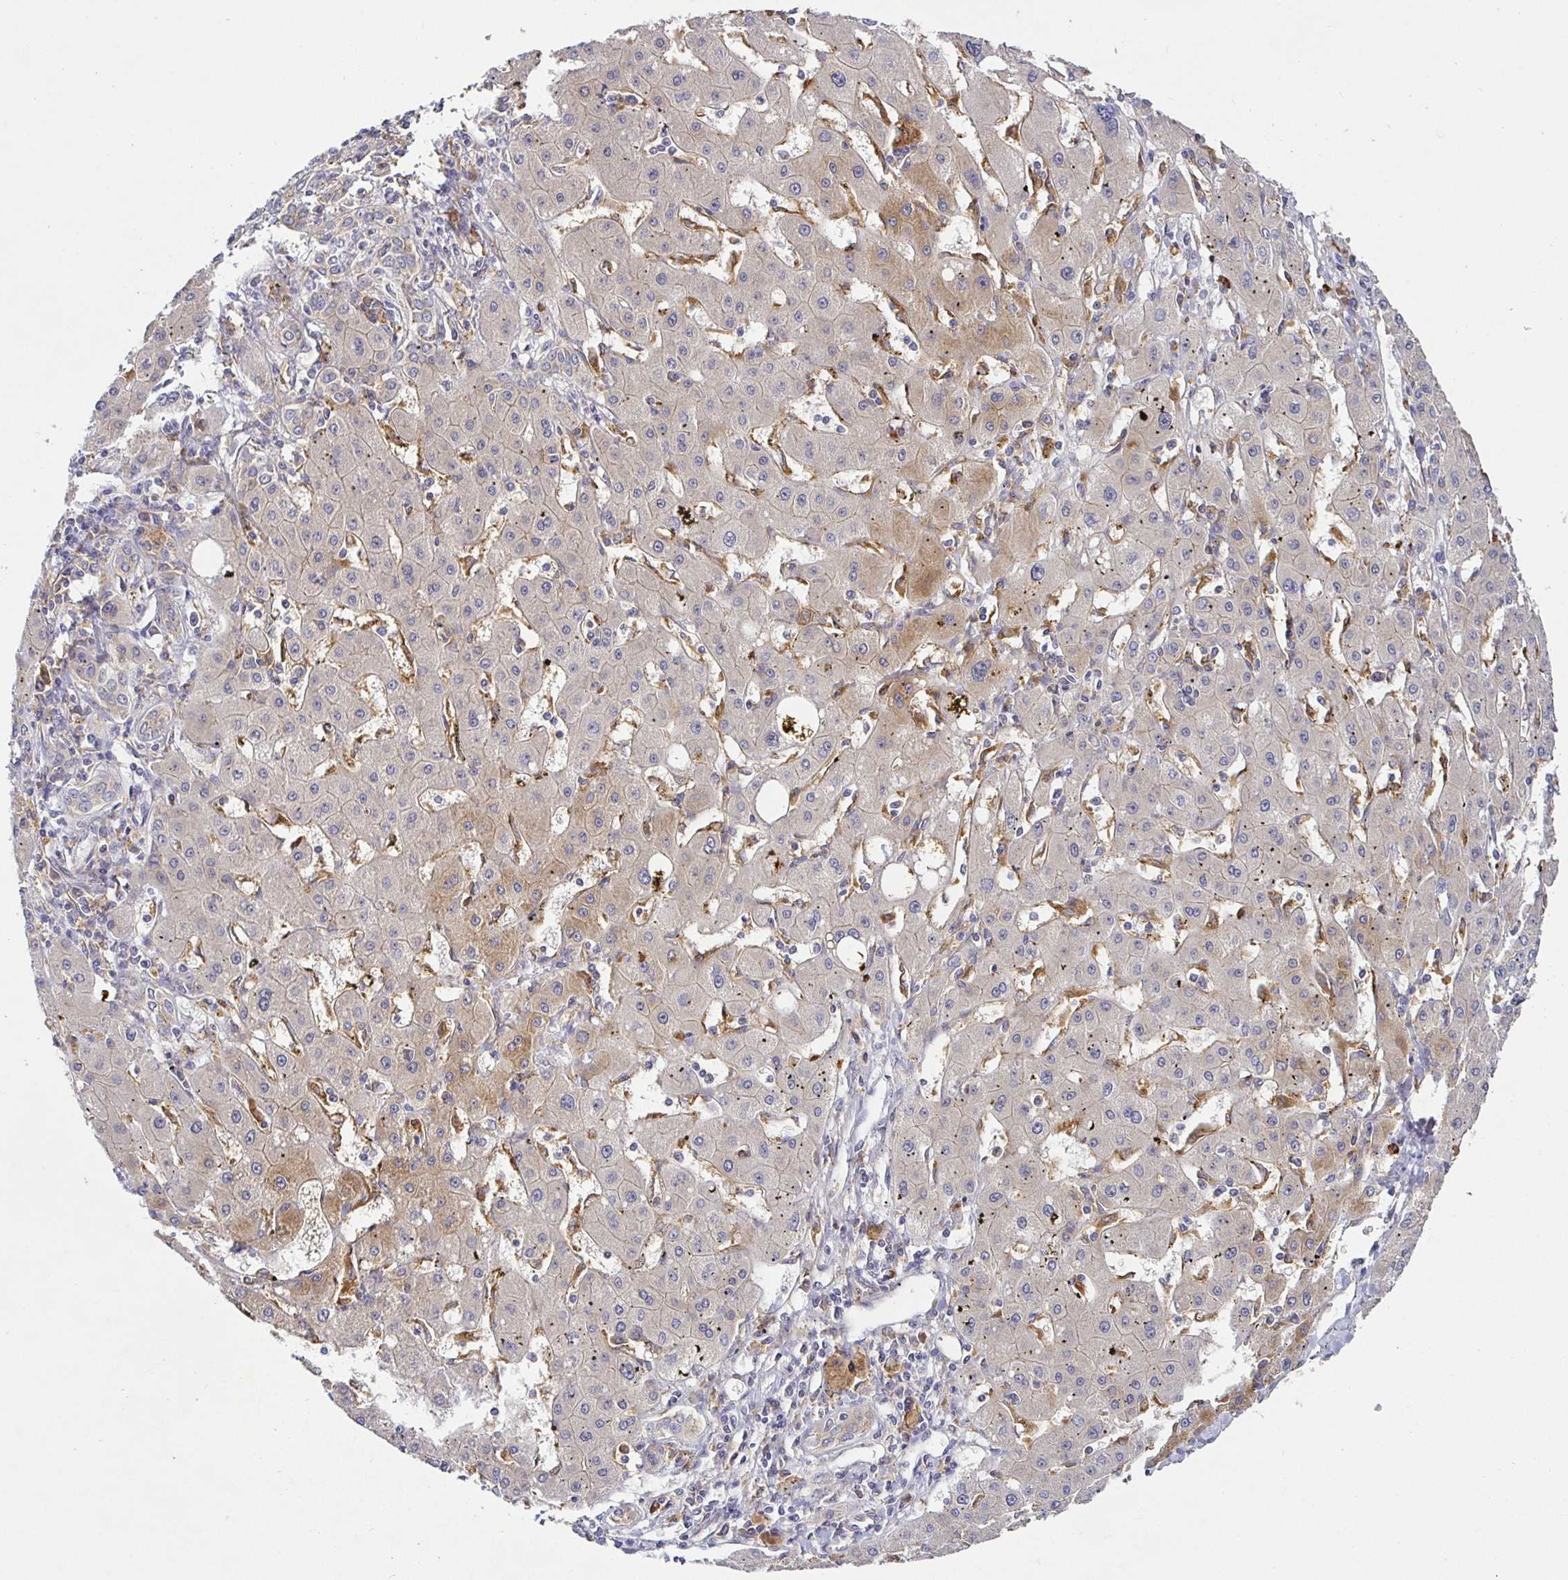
{"staining": {"intensity": "weak", "quantity": "<25%", "location": "cytoplasmic/membranous"}, "tissue": "liver cancer", "cell_type": "Tumor cells", "image_type": "cancer", "snomed": [{"axis": "morphology", "description": "Carcinoma, Hepatocellular, NOS"}, {"axis": "topography", "description": "Liver"}], "caption": "Protein analysis of liver cancer demonstrates no significant expression in tumor cells. (Stains: DAB immunohistochemistry with hematoxylin counter stain, Microscopy: brightfield microscopy at high magnification).", "gene": "SNX8", "patient": {"sex": "male", "age": 72}}